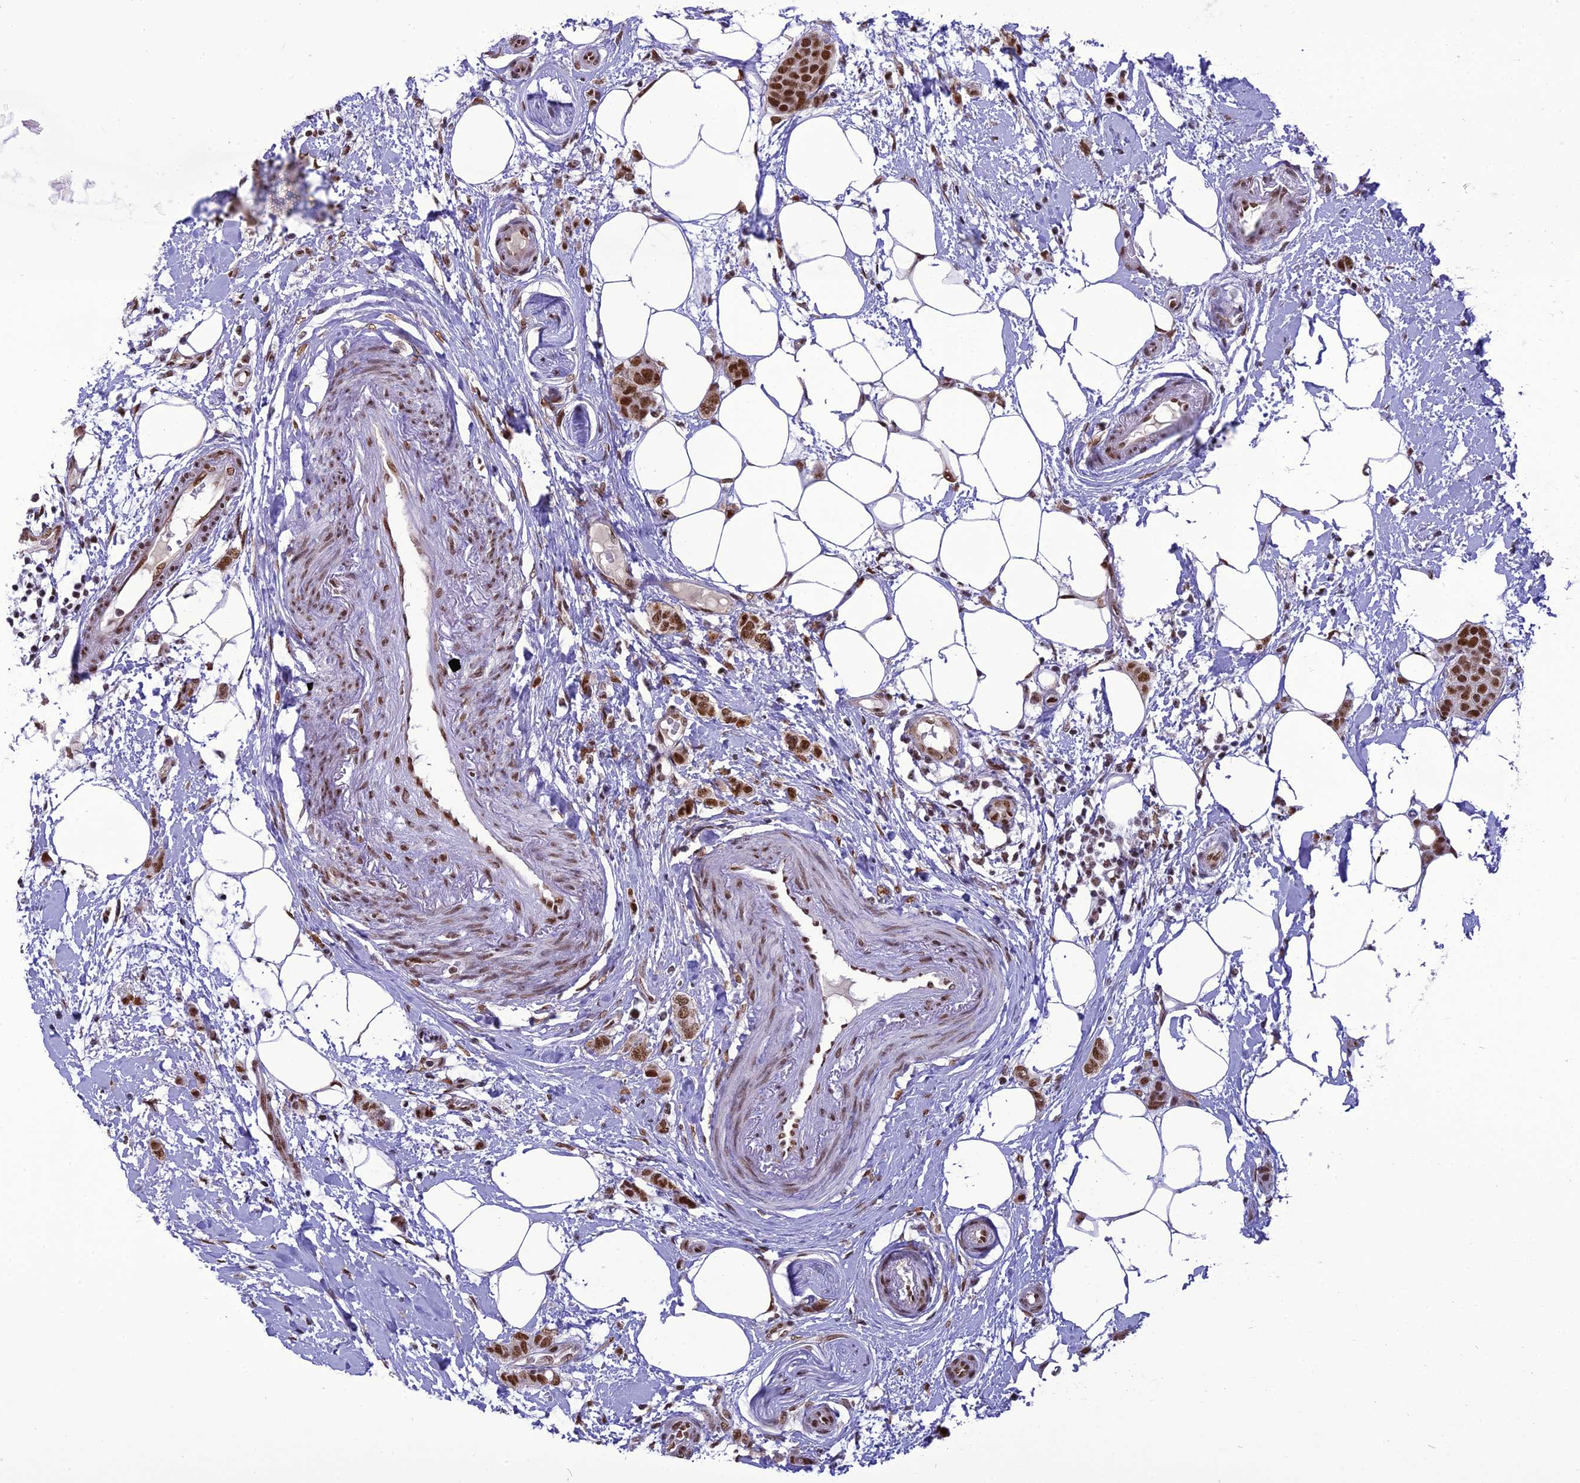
{"staining": {"intensity": "strong", "quantity": ">75%", "location": "nuclear"}, "tissue": "breast cancer", "cell_type": "Tumor cells", "image_type": "cancer", "snomed": [{"axis": "morphology", "description": "Duct carcinoma"}, {"axis": "topography", "description": "Breast"}], "caption": "Breast invasive ductal carcinoma stained with a protein marker shows strong staining in tumor cells.", "gene": "DDX1", "patient": {"sex": "female", "age": 72}}